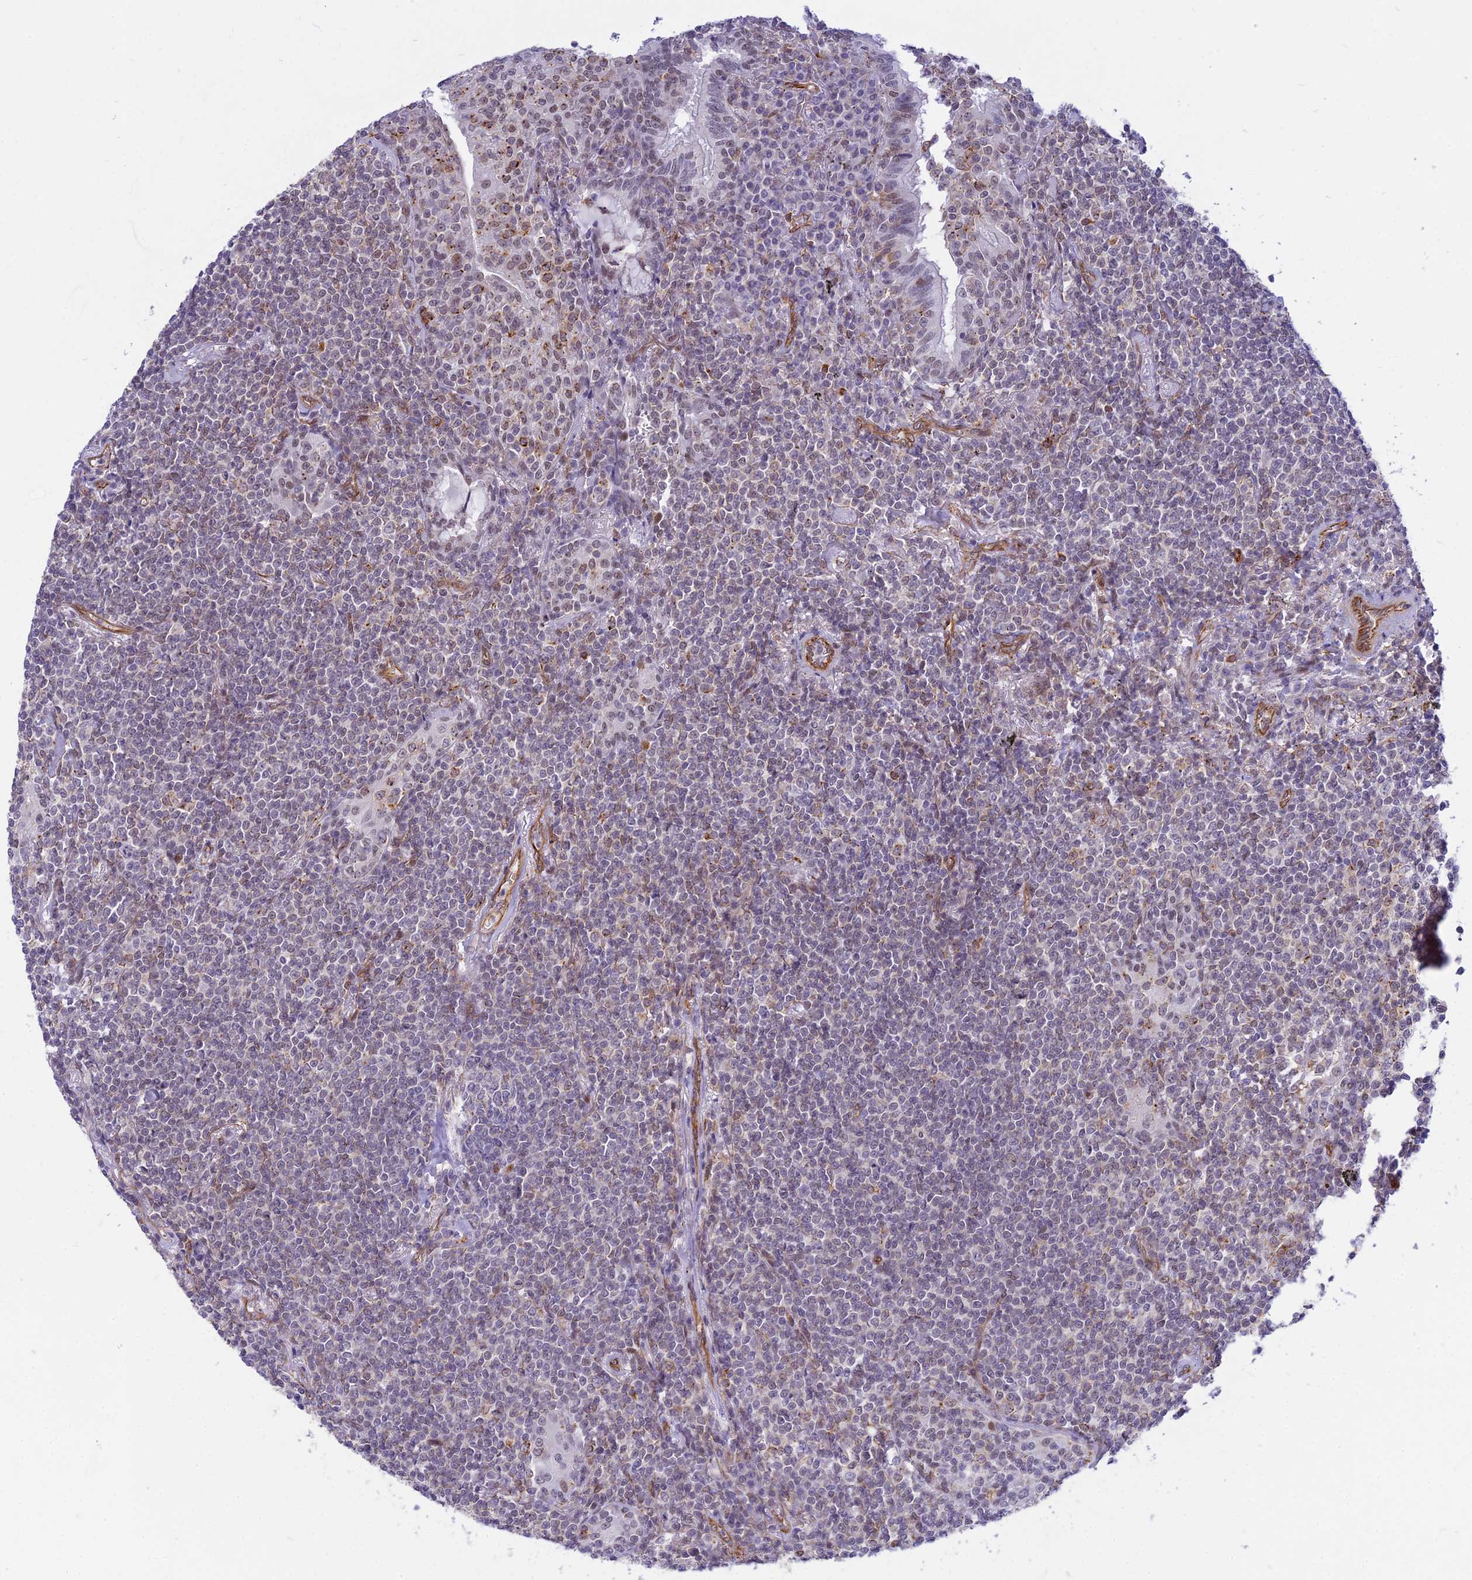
{"staining": {"intensity": "negative", "quantity": "none", "location": "none"}, "tissue": "lymphoma", "cell_type": "Tumor cells", "image_type": "cancer", "snomed": [{"axis": "morphology", "description": "Malignant lymphoma, non-Hodgkin's type, Low grade"}, {"axis": "topography", "description": "Lung"}], "caption": "IHC micrograph of neoplastic tissue: human malignant lymphoma, non-Hodgkin's type (low-grade) stained with DAB (3,3'-diaminobenzidine) reveals no significant protein positivity in tumor cells.", "gene": "SAPCD2", "patient": {"sex": "female", "age": 71}}